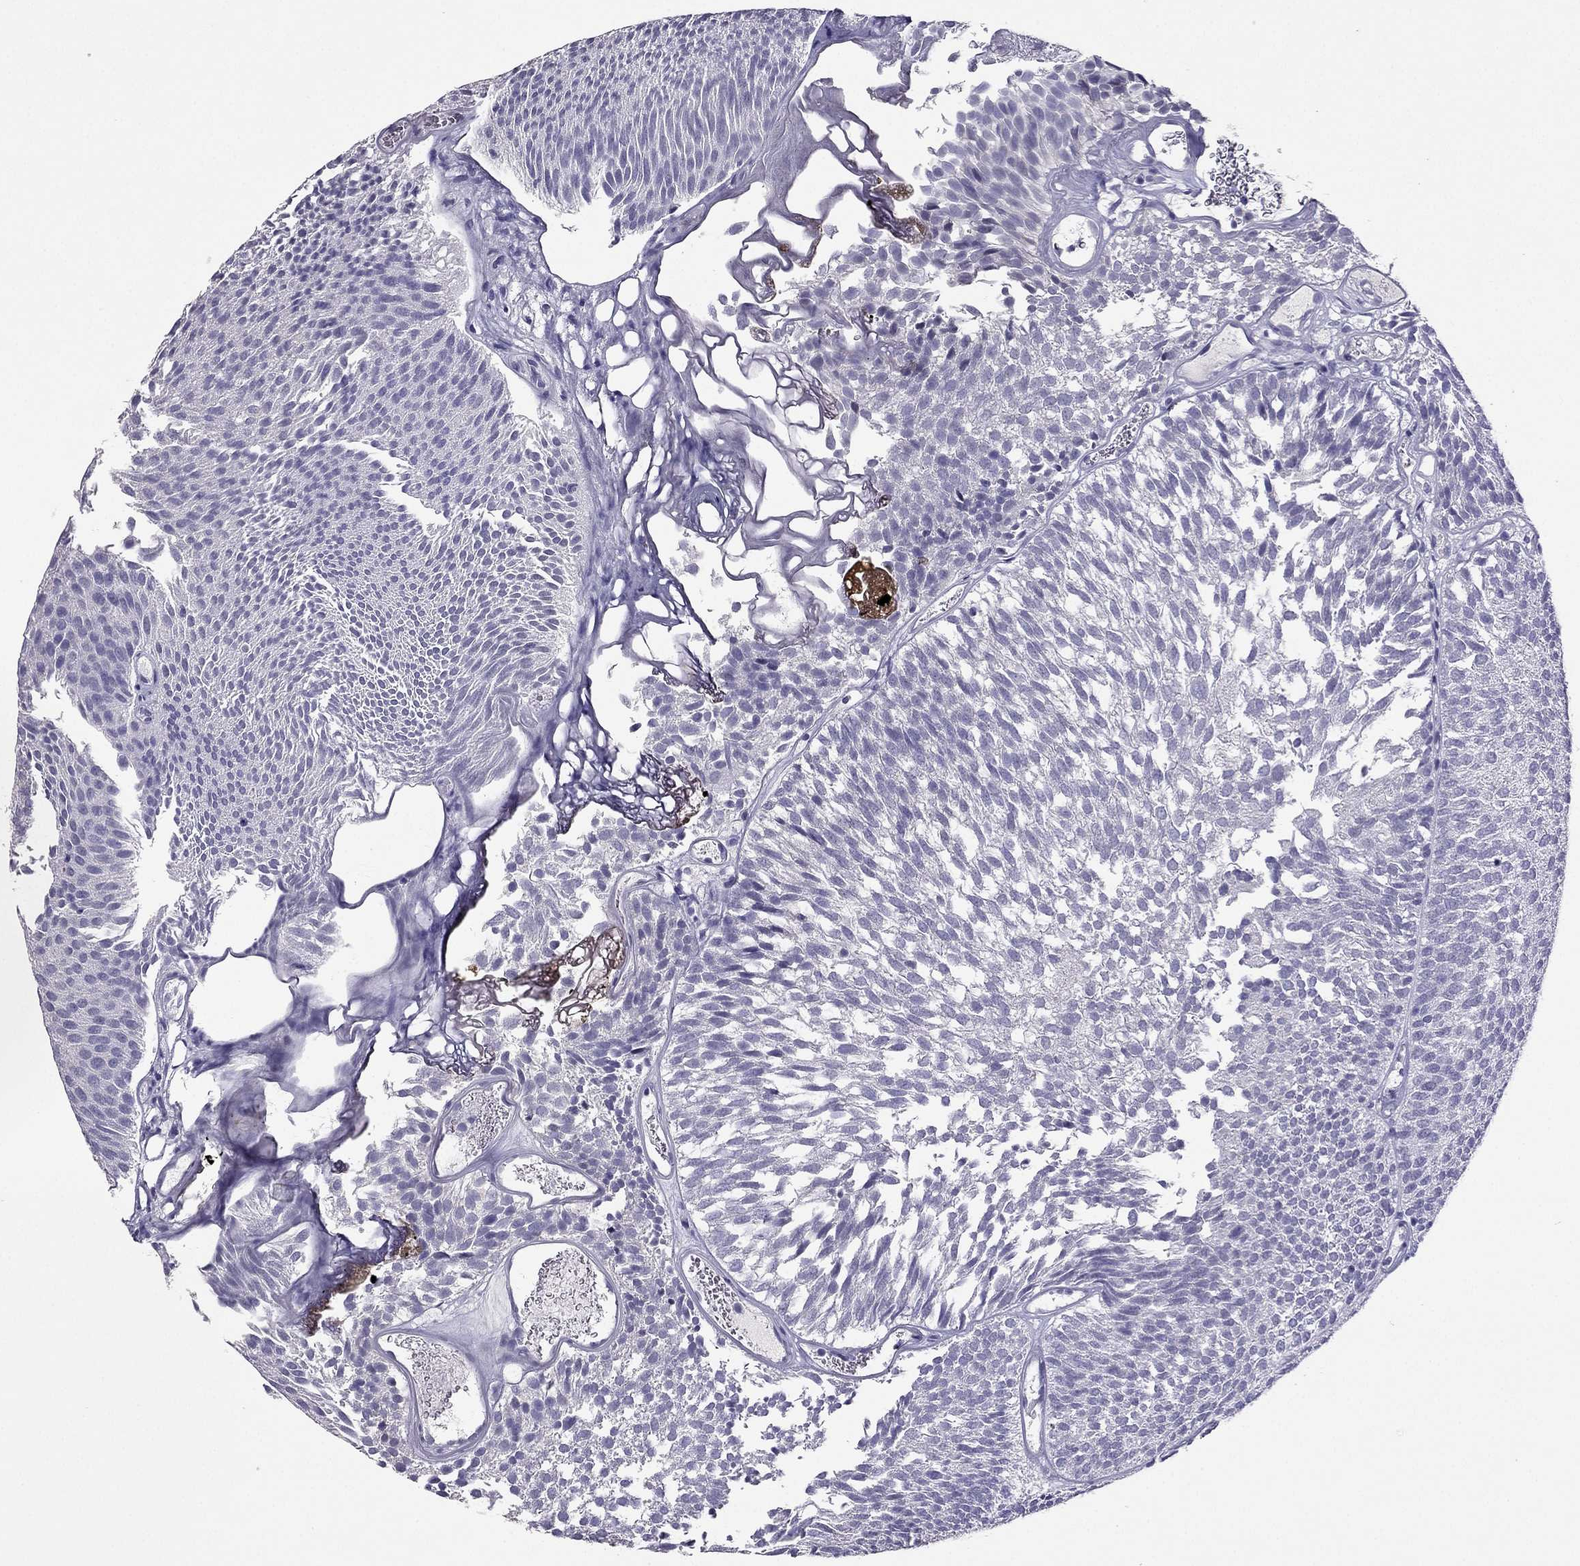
{"staining": {"intensity": "negative", "quantity": "none", "location": "none"}, "tissue": "urothelial cancer", "cell_type": "Tumor cells", "image_type": "cancer", "snomed": [{"axis": "morphology", "description": "Urothelial carcinoma, Low grade"}, {"axis": "topography", "description": "Urinary bladder"}], "caption": "There is no significant expression in tumor cells of urothelial carcinoma (low-grade).", "gene": "RHO", "patient": {"sex": "male", "age": 52}}